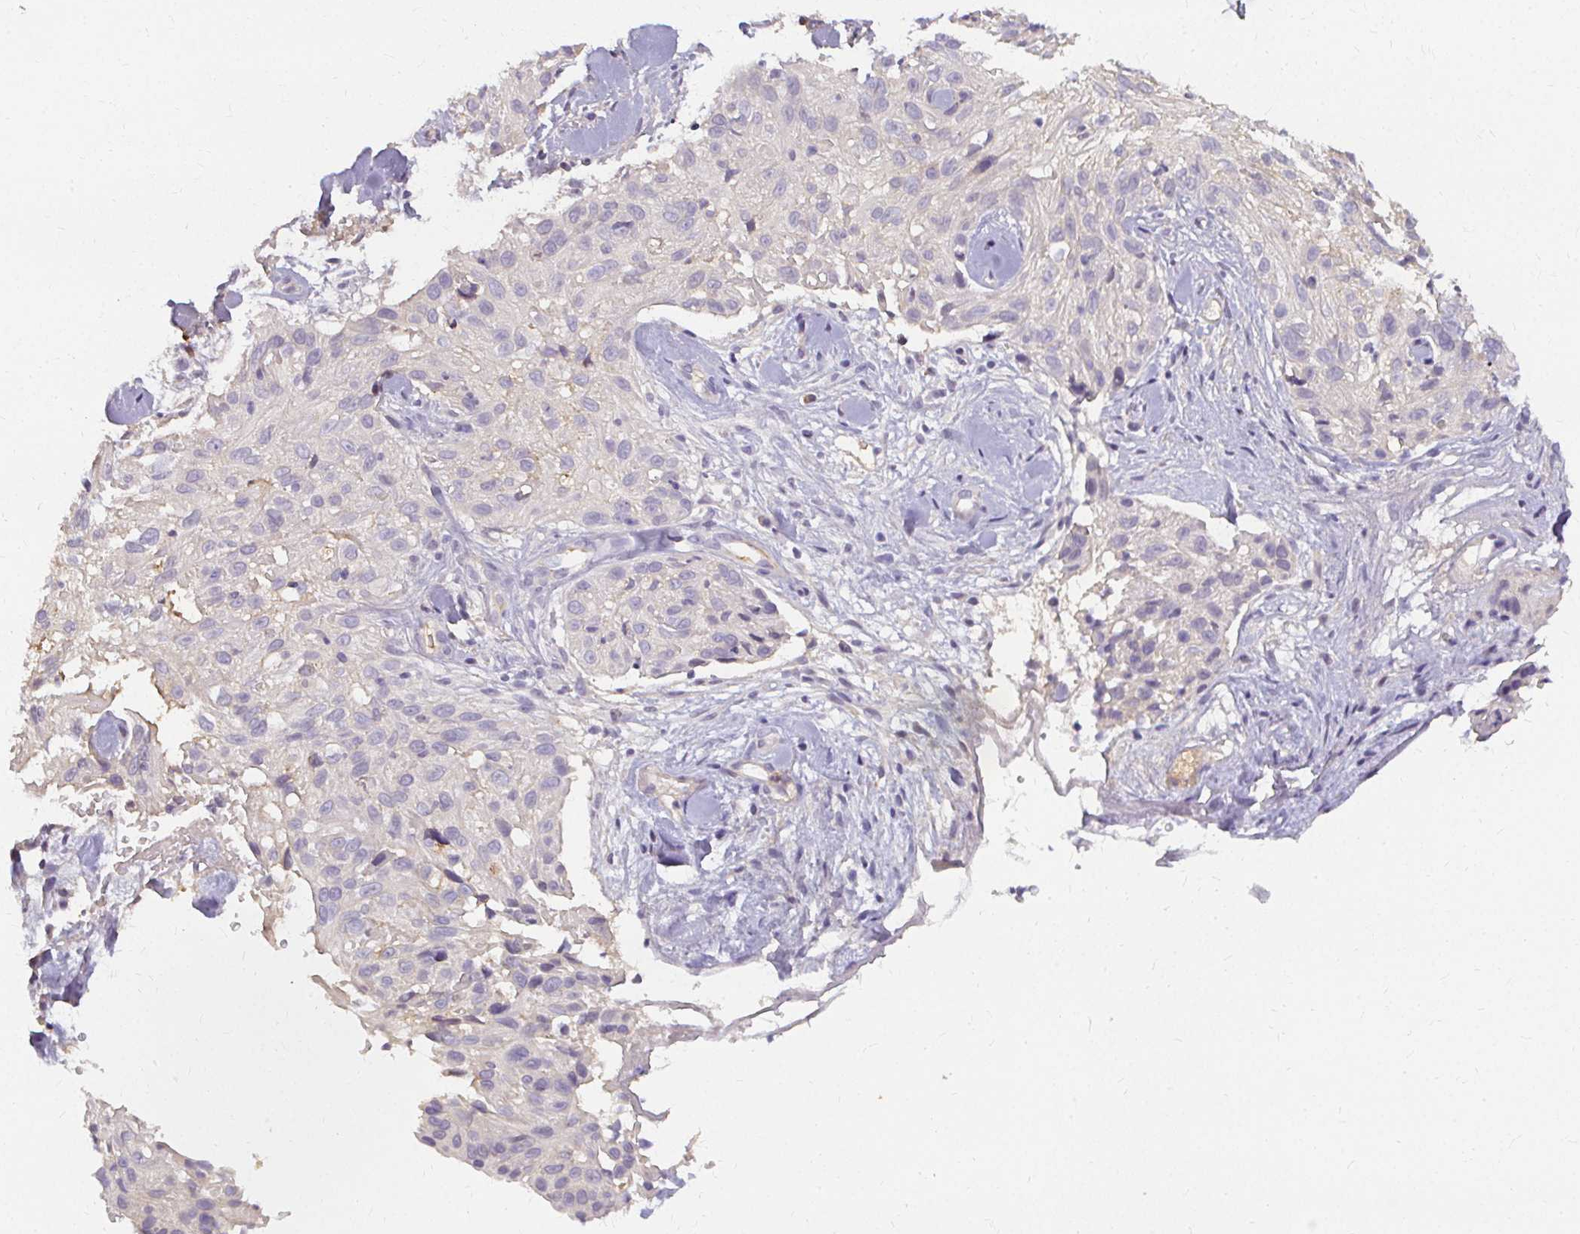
{"staining": {"intensity": "negative", "quantity": "none", "location": "none"}, "tissue": "skin cancer", "cell_type": "Tumor cells", "image_type": "cancer", "snomed": [{"axis": "morphology", "description": "Squamous cell carcinoma, NOS"}, {"axis": "topography", "description": "Skin"}], "caption": "This photomicrograph is of skin cancer stained with immunohistochemistry to label a protein in brown with the nuclei are counter-stained blue. There is no staining in tumor cells. (DAB immunohistochemistry (IHC) visualized using brightfield microscopy, high magnification).", "gene": "LOXL4", "patient": {"sex": "male", "age": 82}}